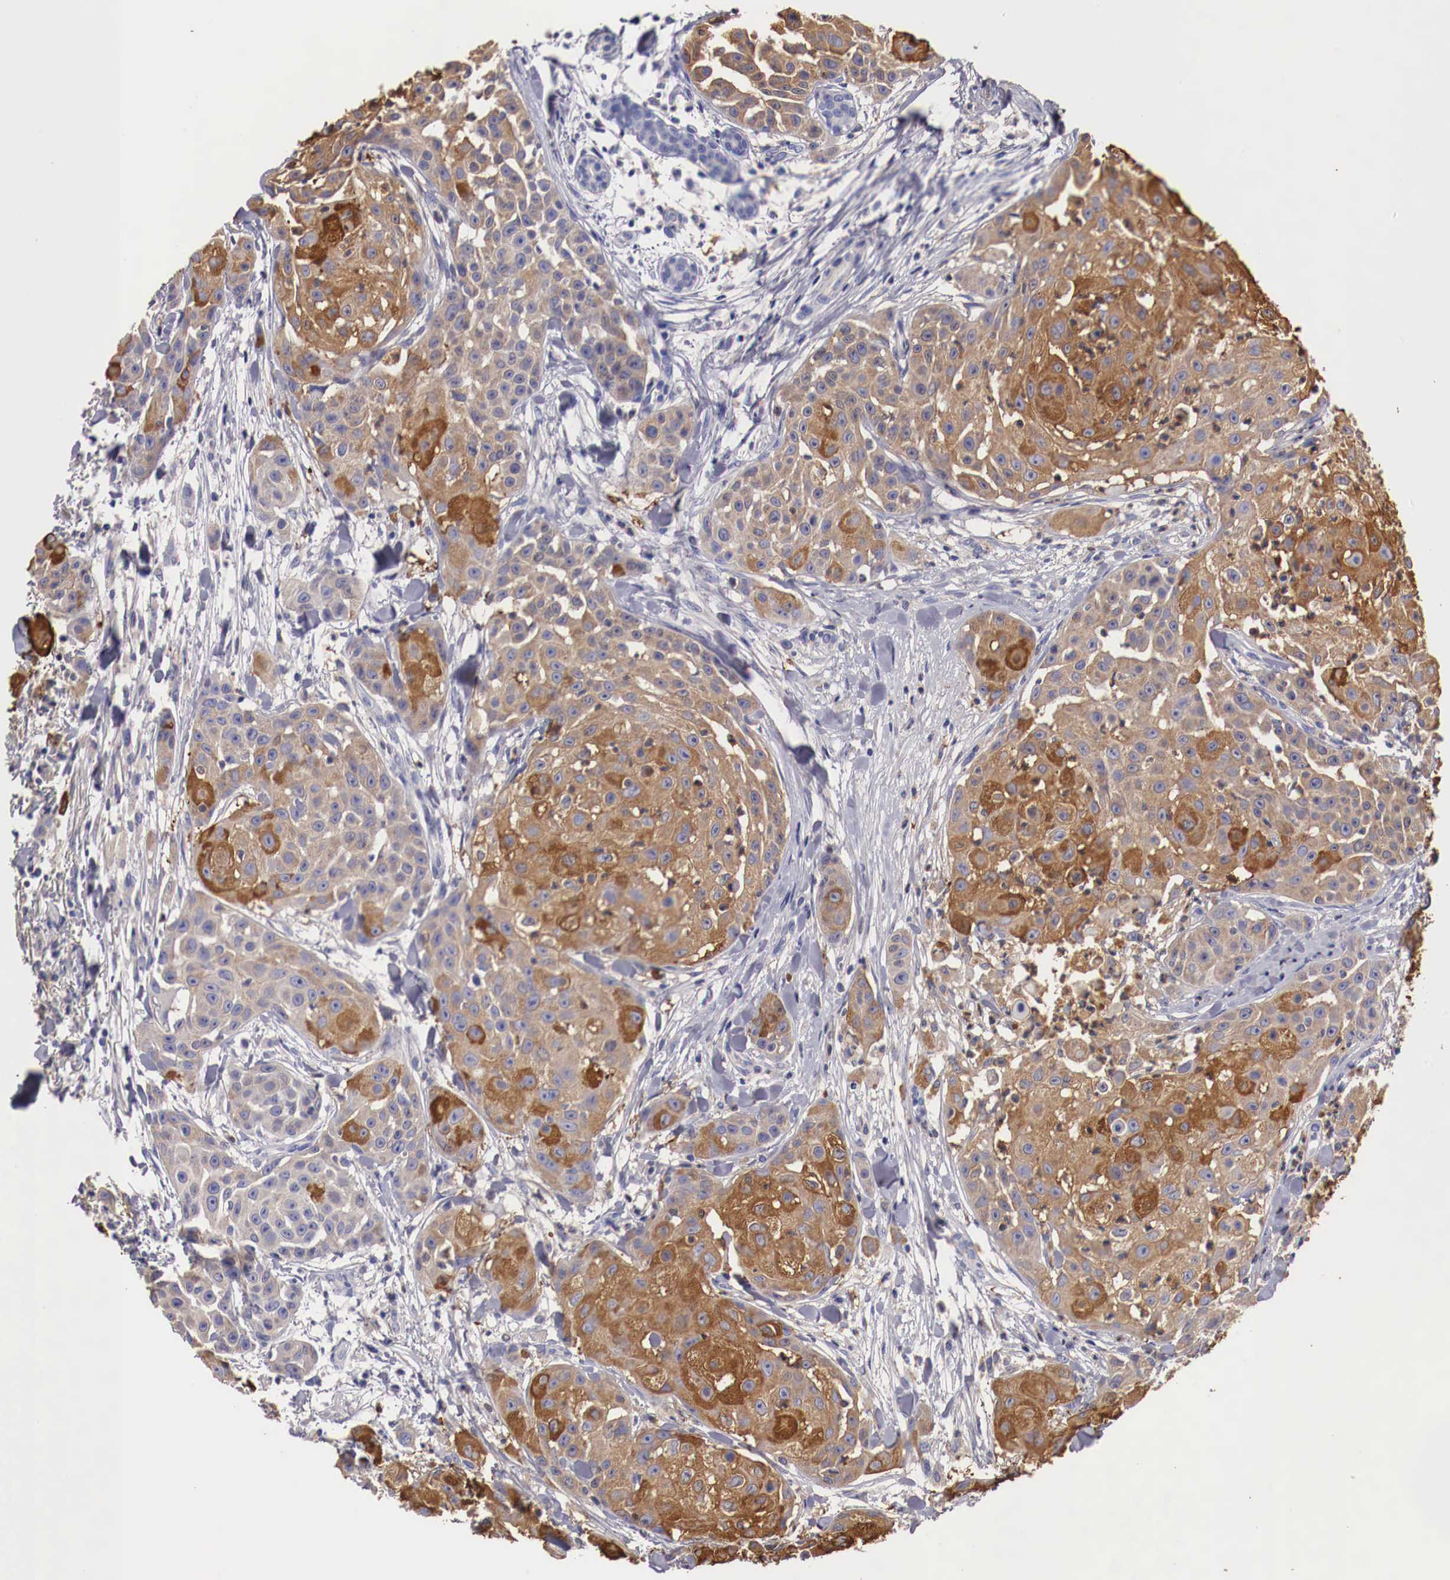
{"staining": {"intensity": "strong", "quantity": ">75%", "location": "cytoplasmic/membranous"}, "tissue": "skin cancer", "cell_type": "Tumor cells", "image_type": "cancer", "snomed": [{"axis": "morphology", "description": "Squamous cell carcinoma, NOS"}, {"axis": "topography", "description": "Skin"}], "caption": "Human squamous cell carcinoma (skin) stained with a brown dye demonstrates strong cytoplasmic/membranous positive expression in approximately >75% of tumor cells.", "gene": "PITPNA", "patient": {"sex": "female", "age": 57}}